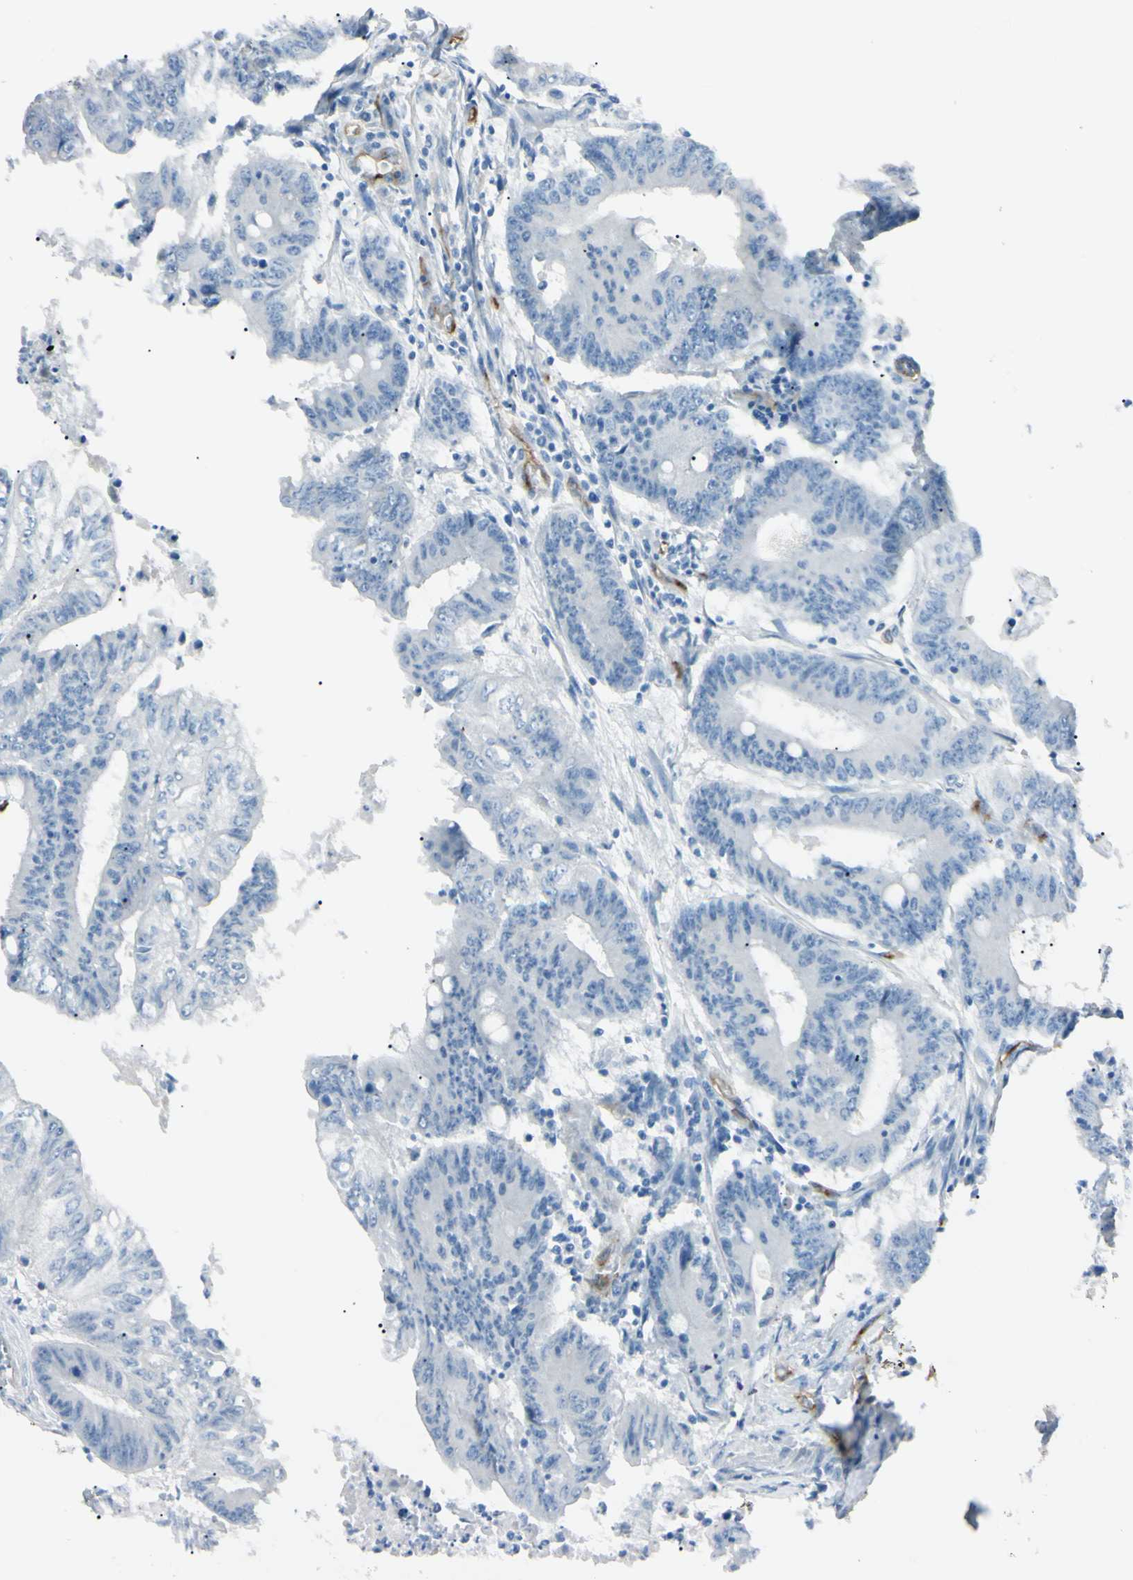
{"staining": {"intensity": "negative", "quantity": "none", "location": "none"}, "tissue": "colorectal cancer", "cell_type": "Tumor cells", "image_type": "cancer", "snomed": [{"axis": "morphology", "description": "Adenocarcinoma, NOS"}, {"axis": "topography", "description": "Colon"}], "caption": "Protein analysis of adenocarcinoma (colorectal) reveals no significant positivity in tumor cells. The staining is performed using DAB brown chromogen with nuclei counter-stained in using hematoxylin.", "gene": "FOLH1", "patient": {"sex": "male", "age": 45}}